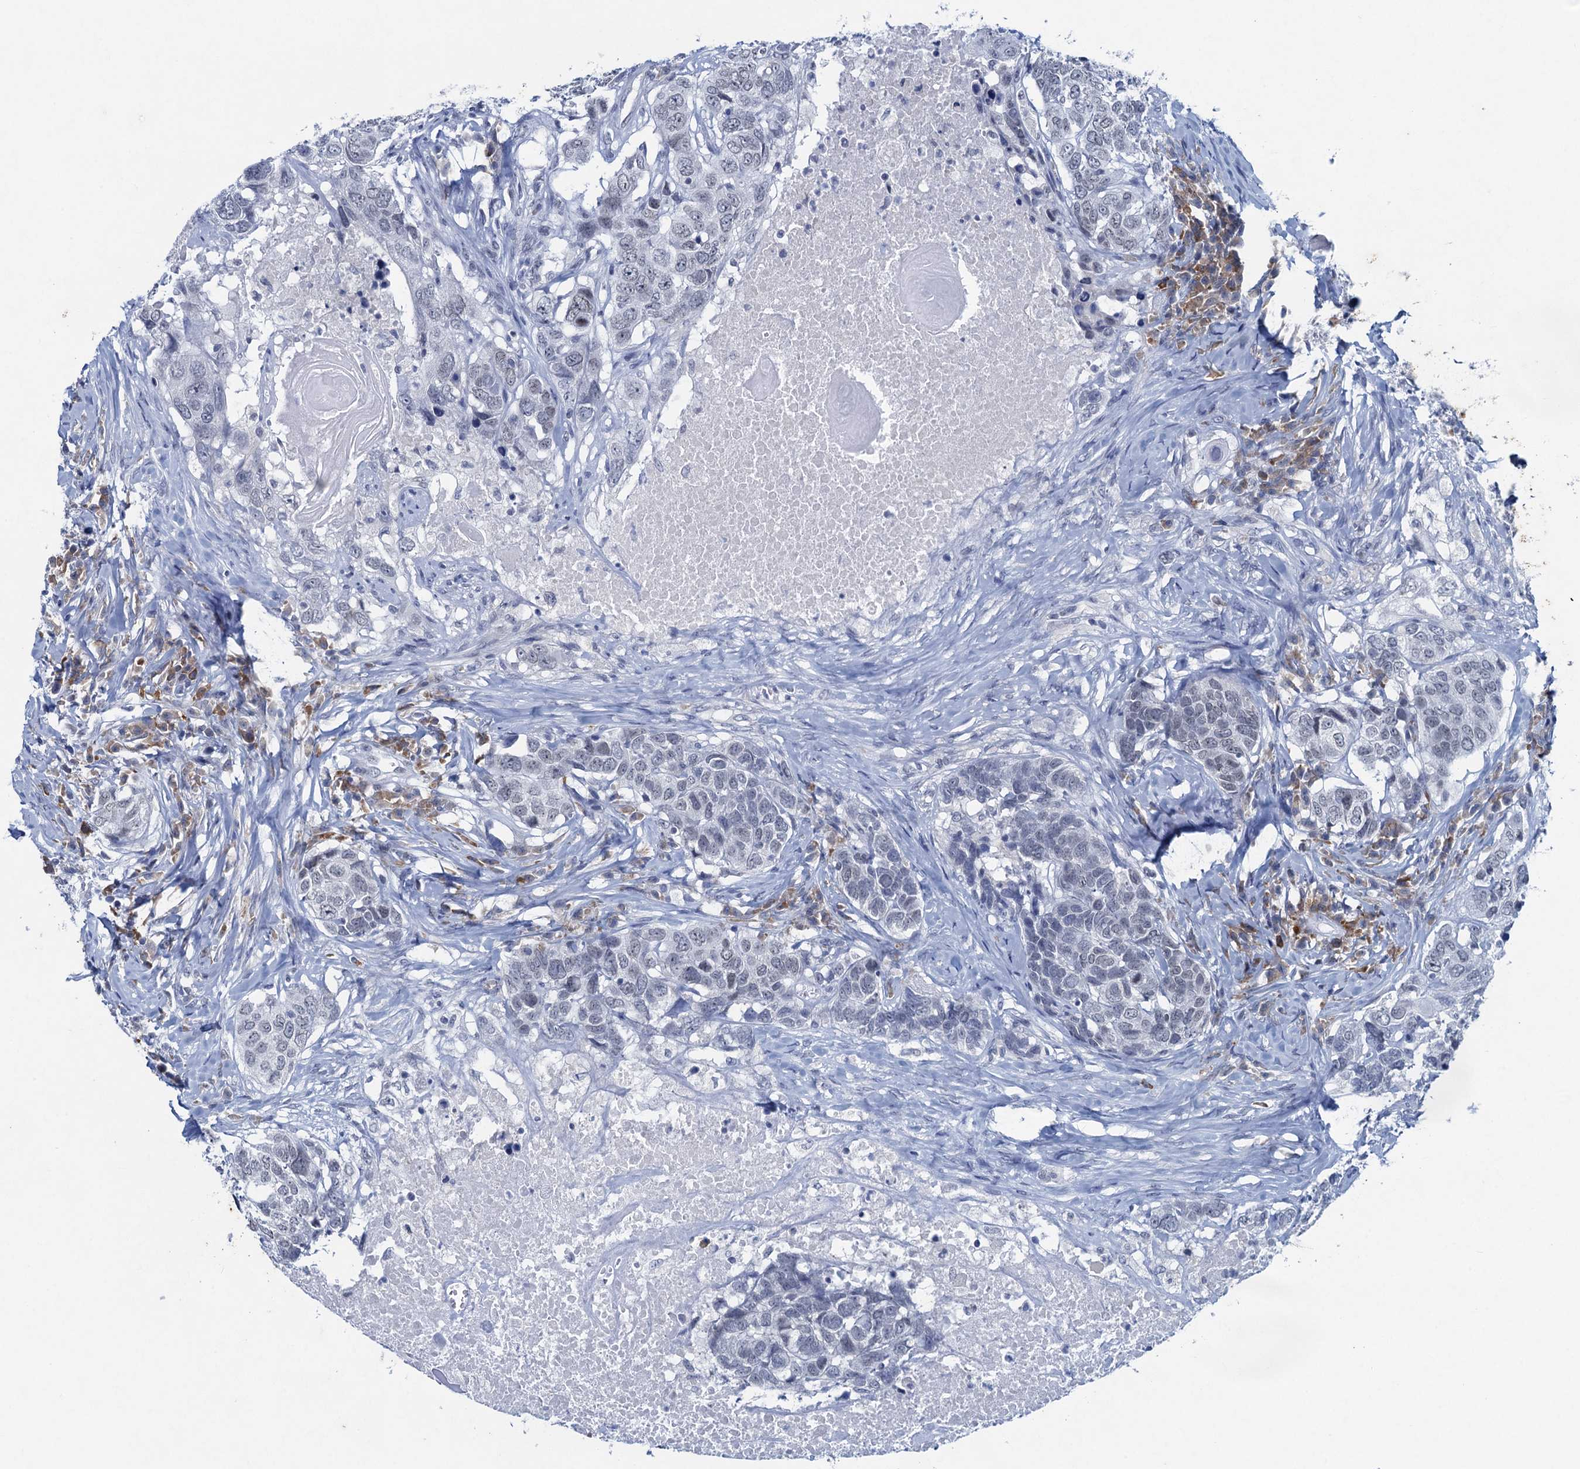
{"staining": {"intensity": "negative", "quantity": "none", "location": "none"}, "tissue": "head and neck cancer", "cell_type": "Tumor cells", "image_type": "cancer", "snomed": [{"axis": "morphology", "description": "Squamous cell carcinoma, NOS"}, {"axis": "topography", "description": "Head-Neck"}], "caption": "Immunohistochemical staining of human head and neck cancer (squamous cell carcinoma) shows no significant staining in tumor cells.", "gene": "HAPSTR1", "patient": {"sex": "male", "age": 66}}